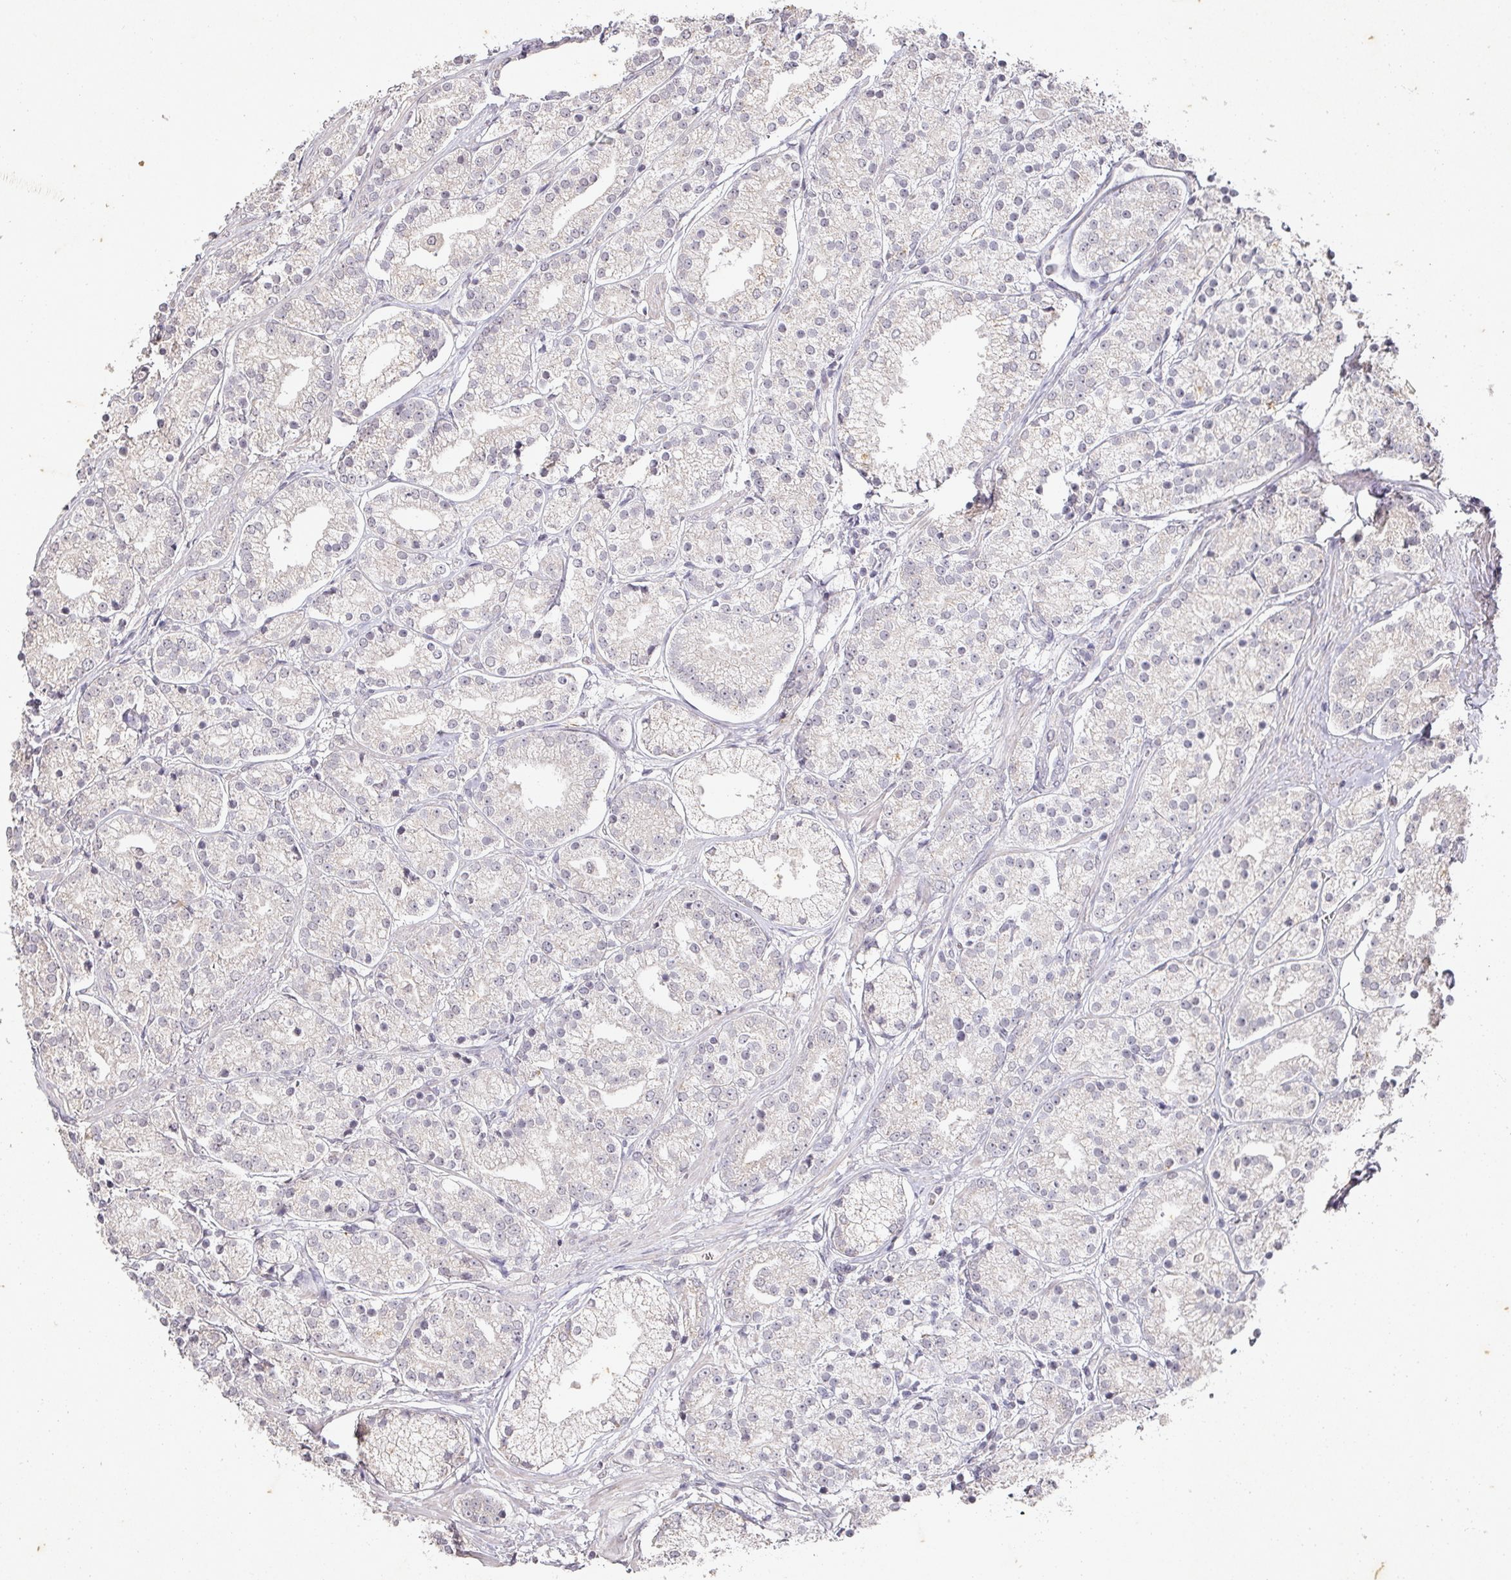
{"staining": {"intensity": "negative", "quantity": "none", "location": "none"}, "tissue": "prostate cancer", "cell_type": "Tumor cells", "image_type": "cancer", "snomed": [{"axis": "morphology", "description": "Adenocarcinoma, High grade"}, {"axis": "topography", "description": "Prostate"}], "caption": "Immunohistochemistry photomicrograph of human adenocarcinoma (high-grade) (prostate) stained for a protein (brown), which displays no positivity in tumor cells.", "gene": "CAPN5", "patient": {"sex": "male", "age": 69}}